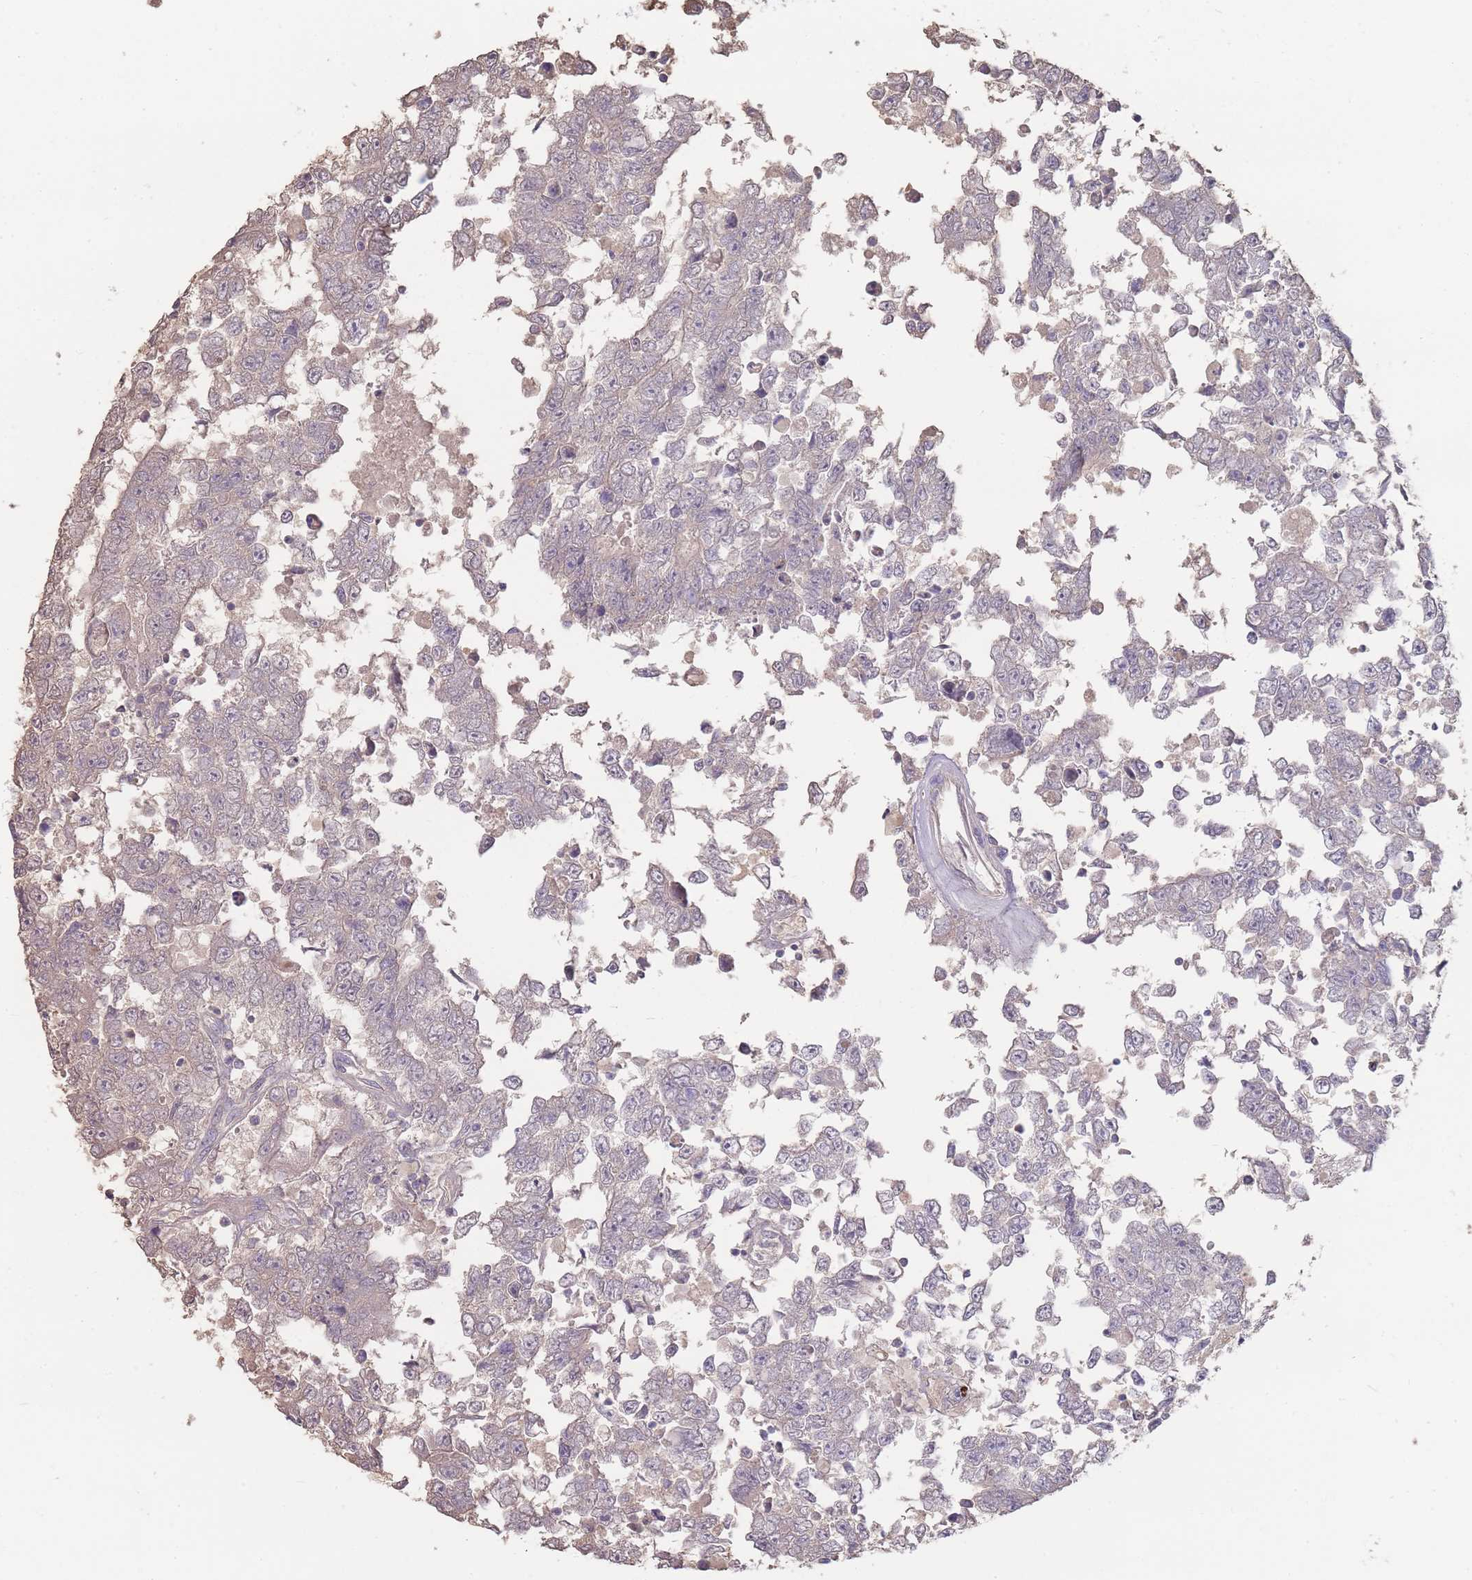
{"staining": {"intensity": "negative", "quantity": "none", "location": "none"}, "tissue": "testis cancer", "cell_type": "Tumor cells", "image_type": "cancer", "snomed": [{"axis": "morphology", "description": "Carcinoma, Embryonal, NOS"}, {"axis": "topography", "description": "Testis"}], "caption": "A high-resolution micrograph shows IHC staining of testis cancer, which demonstrates no significant positivity in tumor cells. (DAB immunohistochemistry with hematoxylin counter stain).", "gene": "HBG2", "patient": {"sex": "male", "age": 25}}